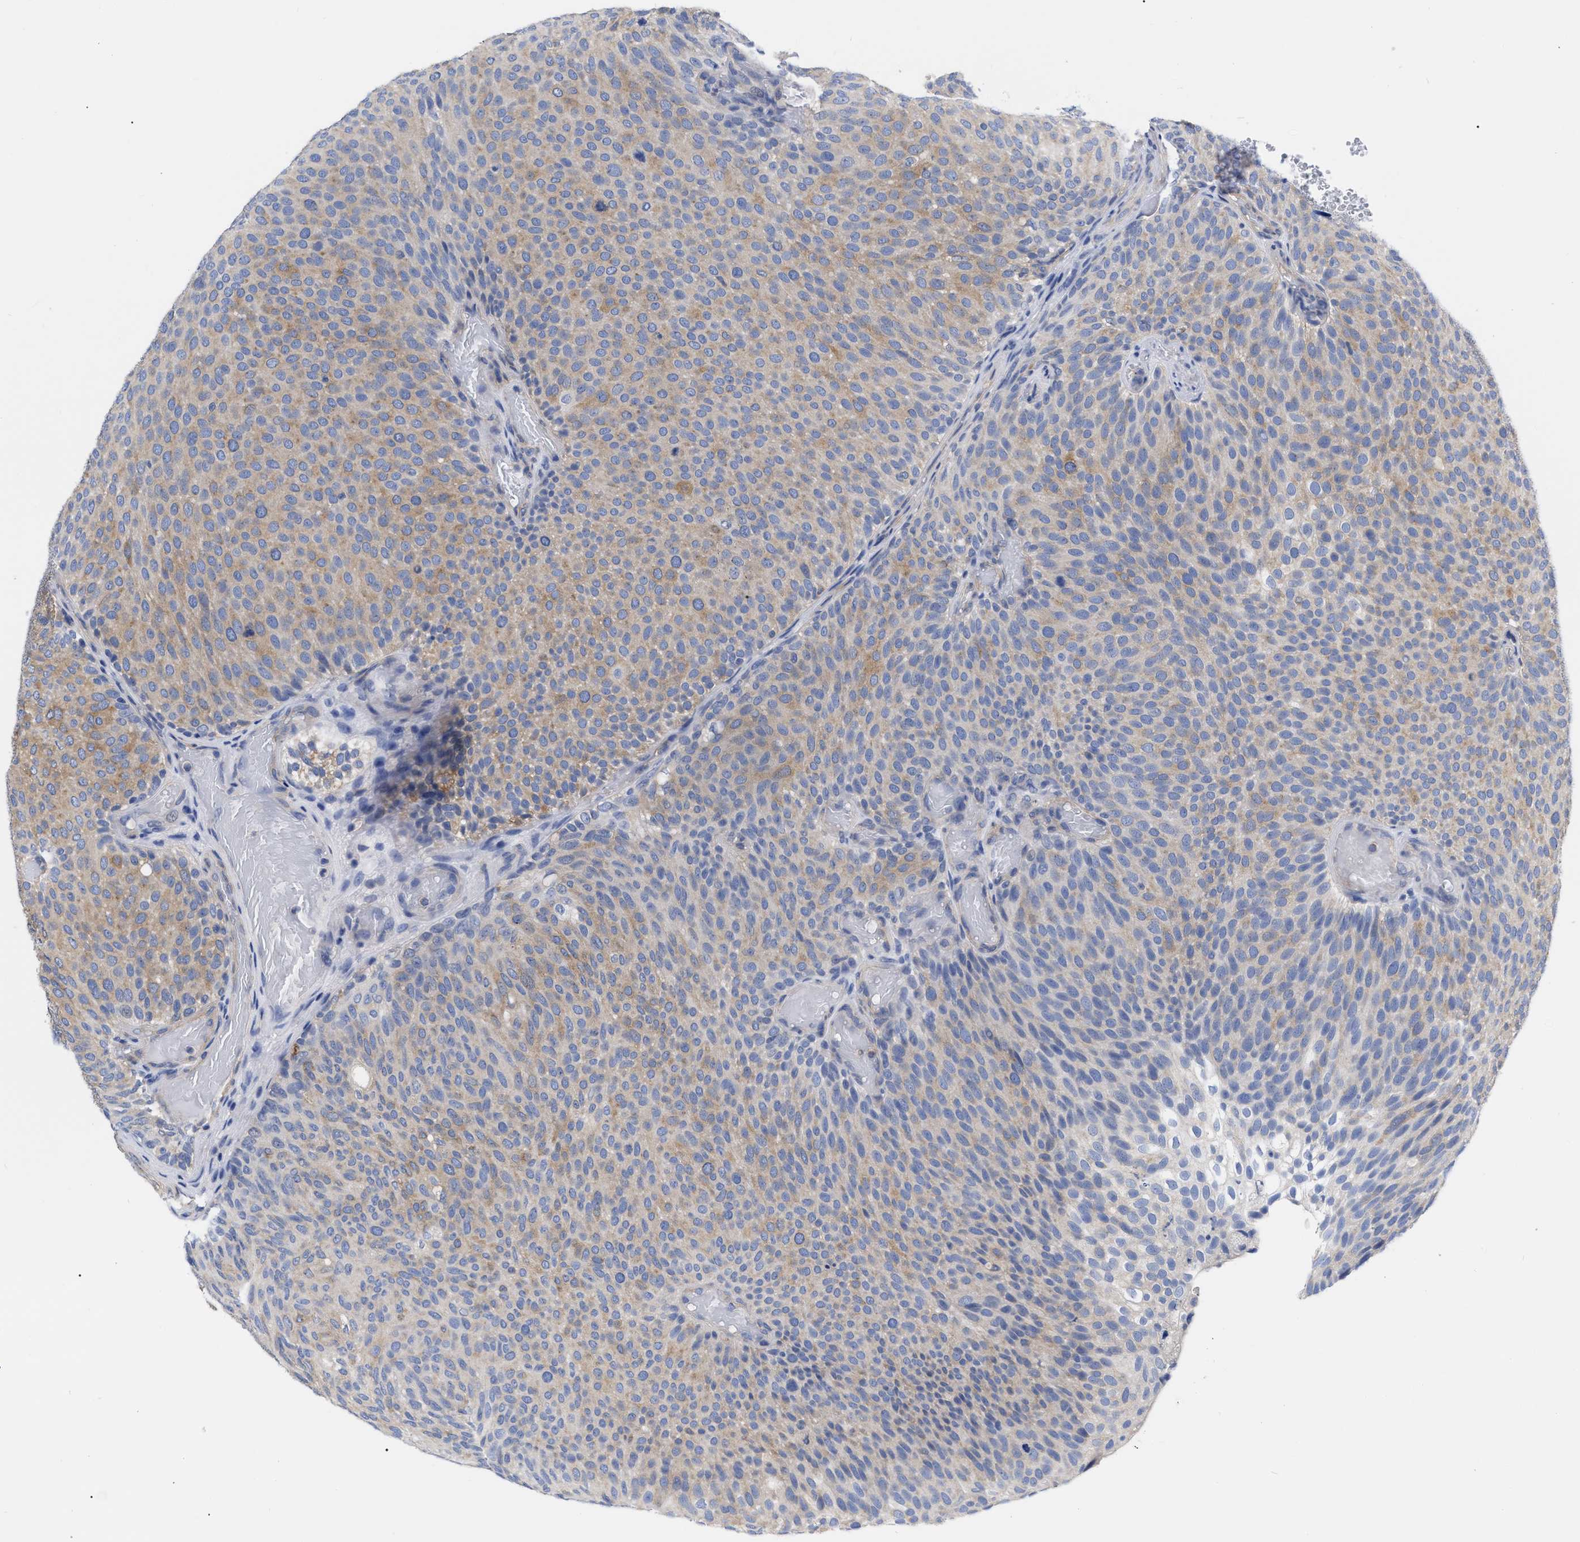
{"staining": {"intensity": "moderate", "quantity": ">75%", "location": "cytoplasmic/membranous"}, "tissue": "urothelial cancer", "cell_type": "Tumor cells", "image_type": "cancer", "snomed": [{"axis": "morphology", "description": "Urothelial carcinoma, Low grade"}, {"axis": "topography", "description": "Urinary bladder"}], "caption": "Low-grade urothelial carcinoma stained with a brown dye exhibits moderate cytoplasmic/membranous positive staining in approximately >75% of tumor cells.", "gene": "IRAG2", "patient": {"sex": "male", "age": 78}}